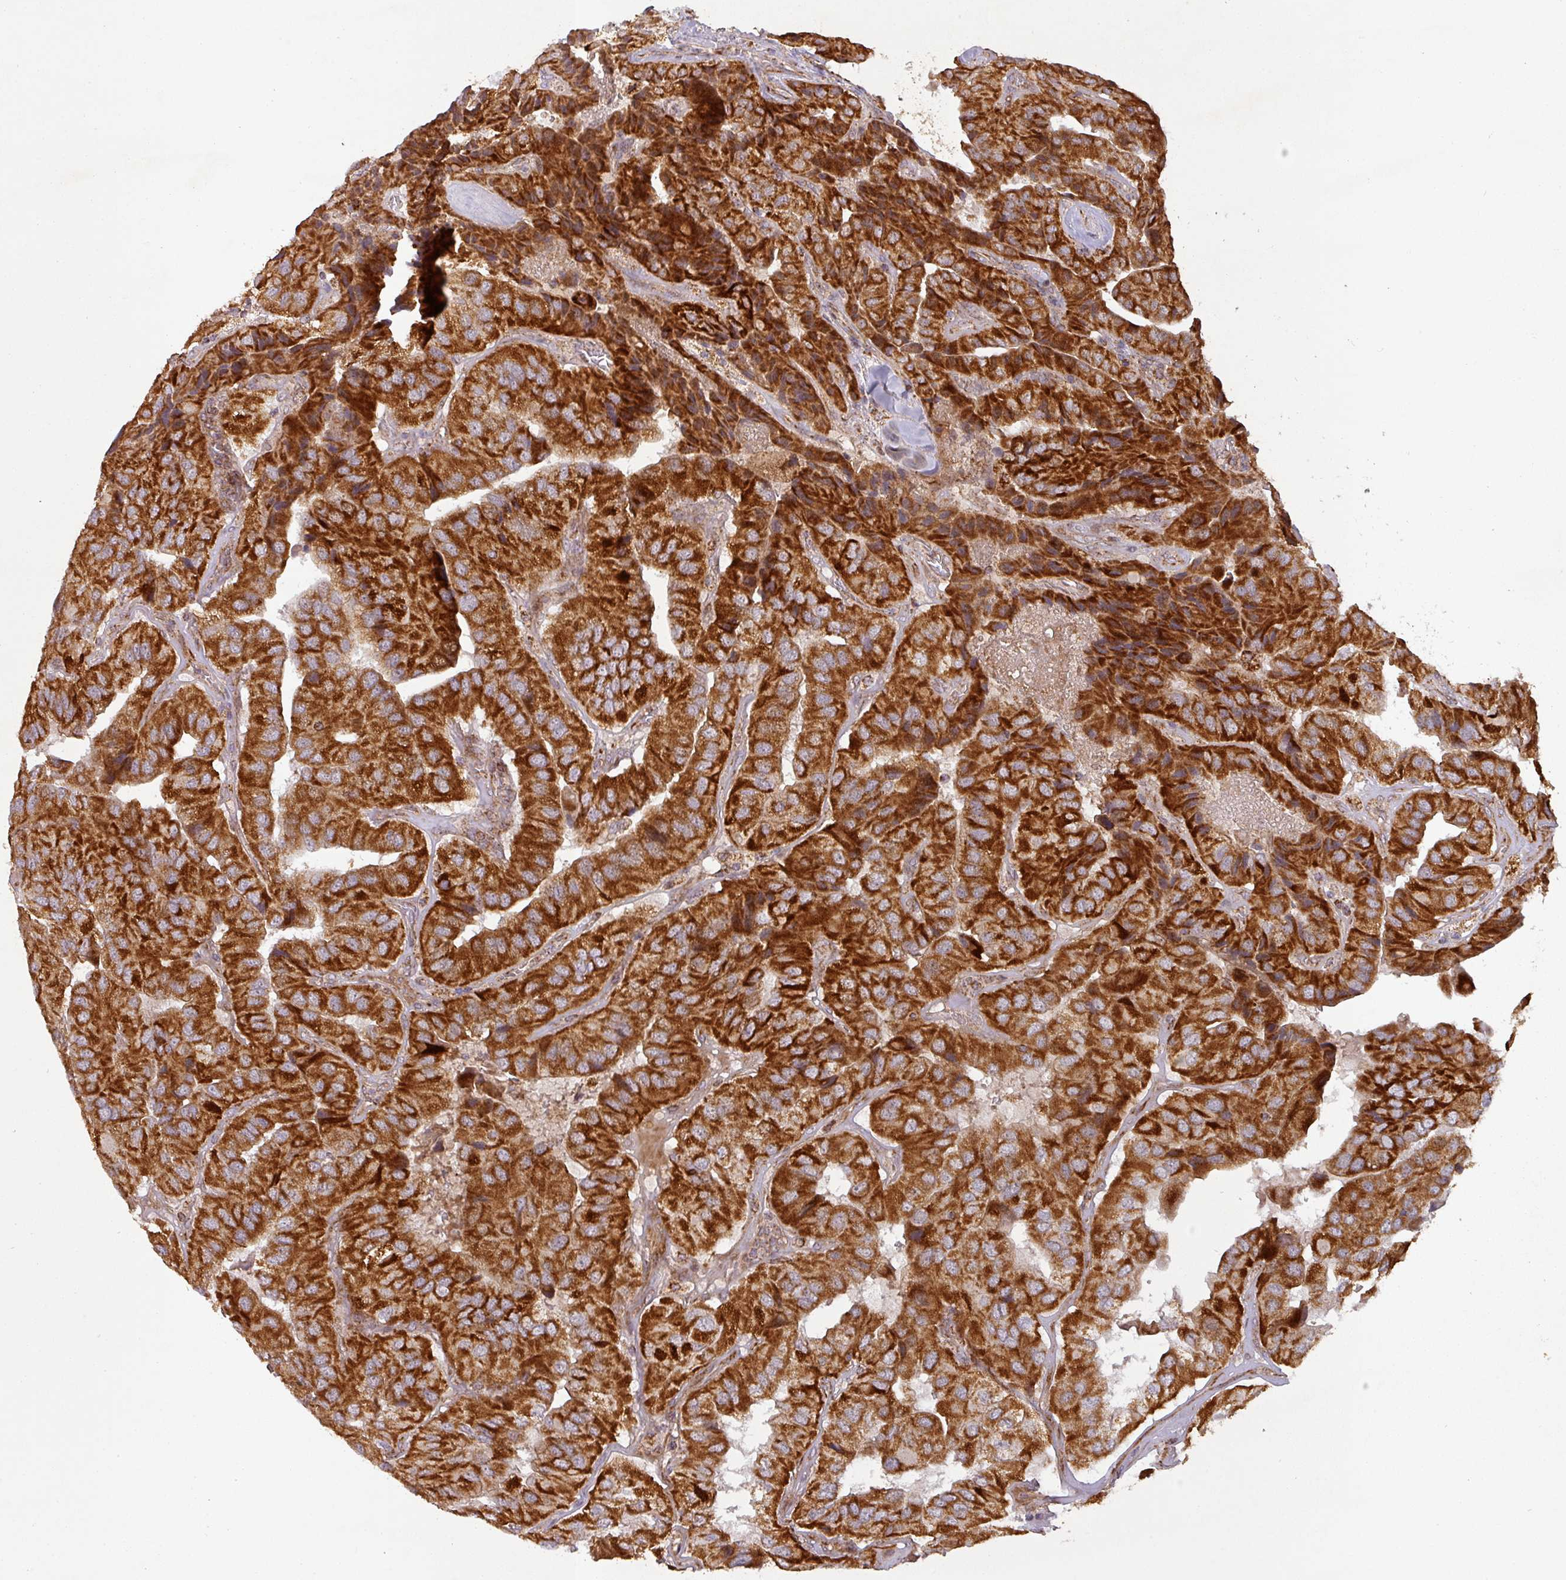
{"staining": {"intensity": "strong", "quantity": ">75%", "location": "cytoplasmic/membranous"}, "tissue": "thyroid cancer", "cell_type": "Tumor cells", "image_type": "cancer", "snomed": [{"axis": "morphology", "description": "Normal tissue, NOS"}, {"axis": "morphology", "description": "Papillary adenocarcinoma, NOS"}, {"axis": "topography", "description": "Thyroid gland"}], "caption": "Papillary adenocarcinoma (thyroid) was stained to show a protein in brown. There is high levels of strong cytoplasmic/membranous expression in about >75% of tumor cells. The protein is stained brown, and the nuclei are stained in blue (DAB IHC with brightfield microscopy, high magnification).", "gene": "GPD2", "patient": {"sex": "female", "age": 59}}